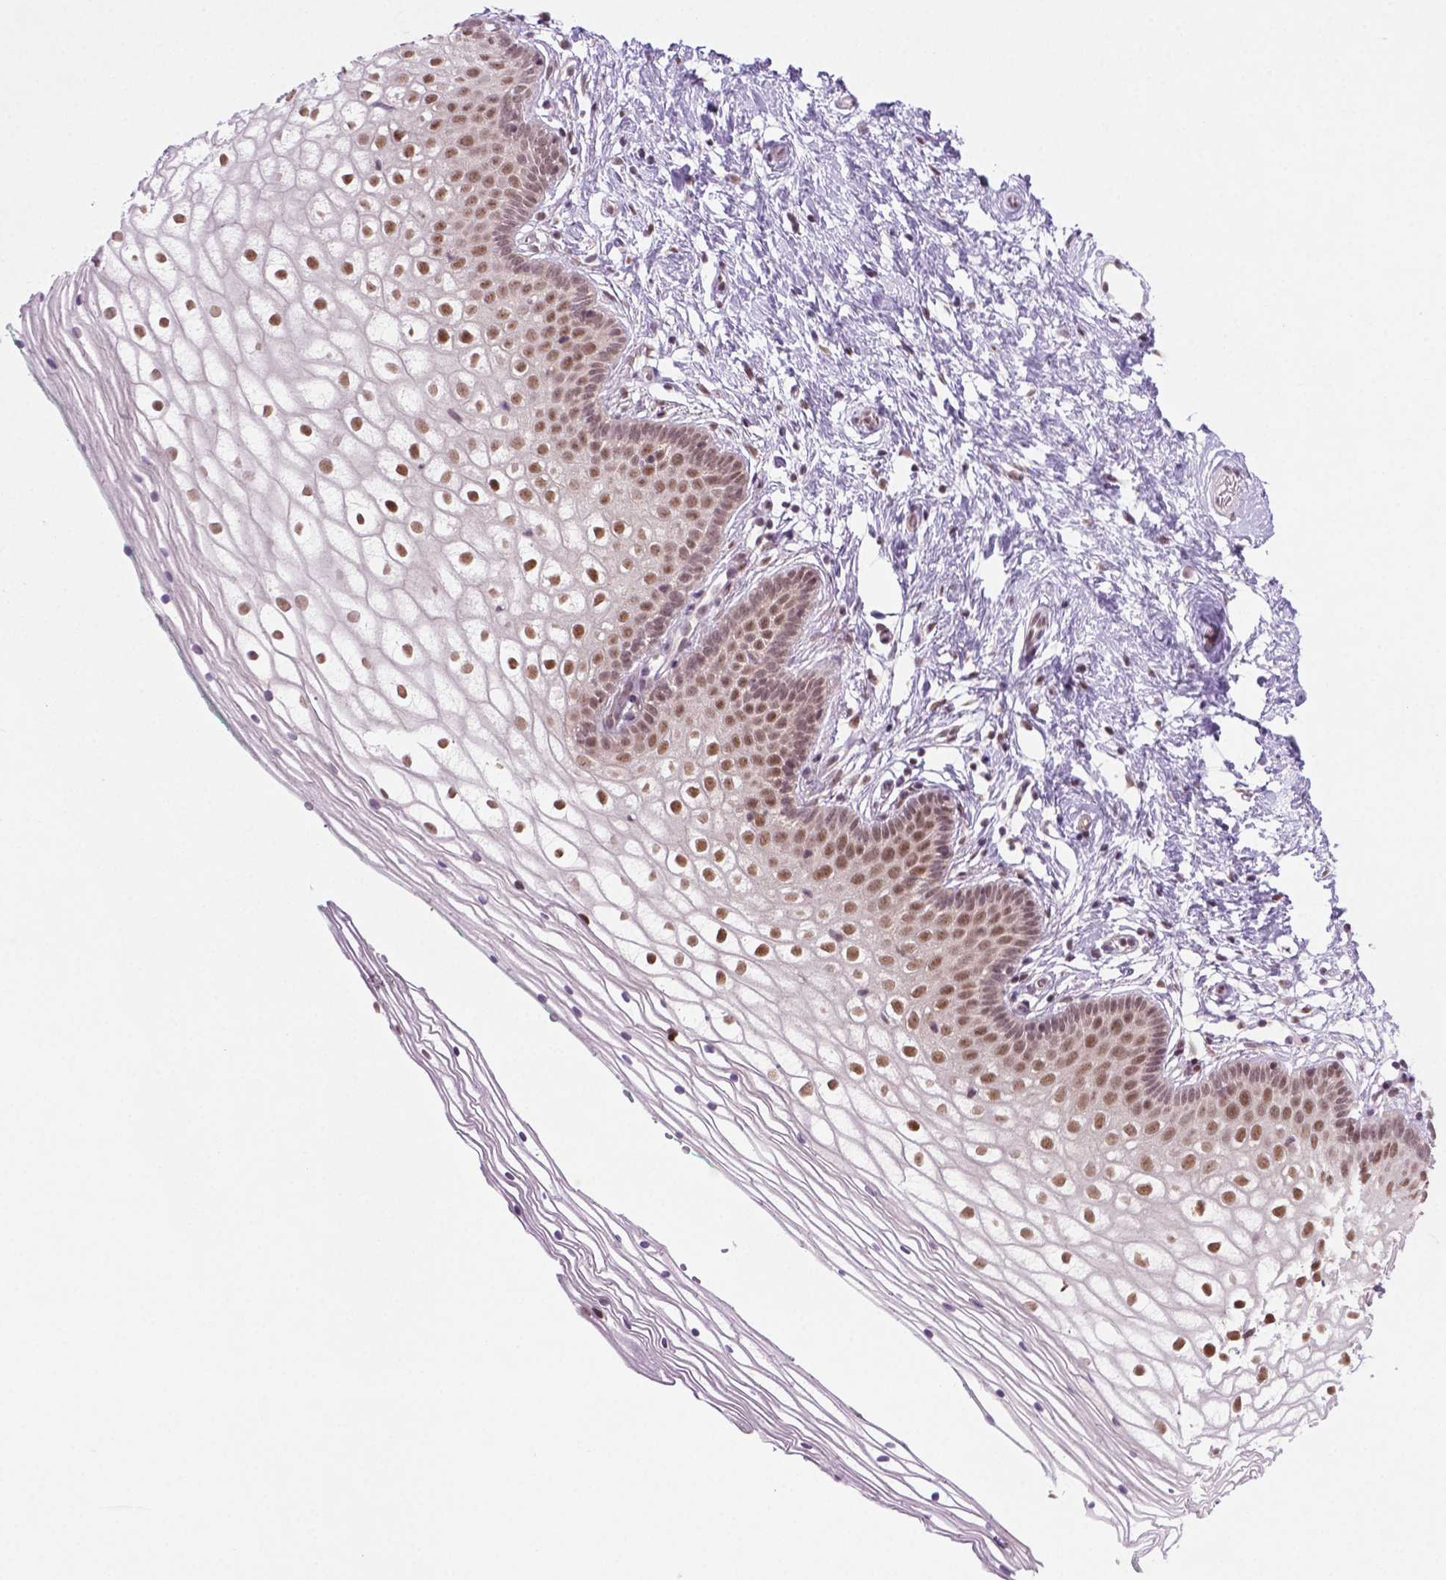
{"staining": {"intensity": "moderate", "quantity": "25%-75%", "location": "nuclear"}, "tissue": "vagina", "cell_type": "Squamous epithelial cells", "image_type": "normal", "snomed": [{"axis": "morphology", "description": "Normal tissue, NOS"}, {"axis": "topography", "description": "Vagina"}], "caption": "Immunohistochemistry (DAB (3,3'-diaminobenzidine)) staining of unremarkable vagina reveals moderate nuclear protein expression in about 25%-75% of squamous epithelial cells.", "gene": "PHAX", "patient": {"sex": "female", "age": 36}}